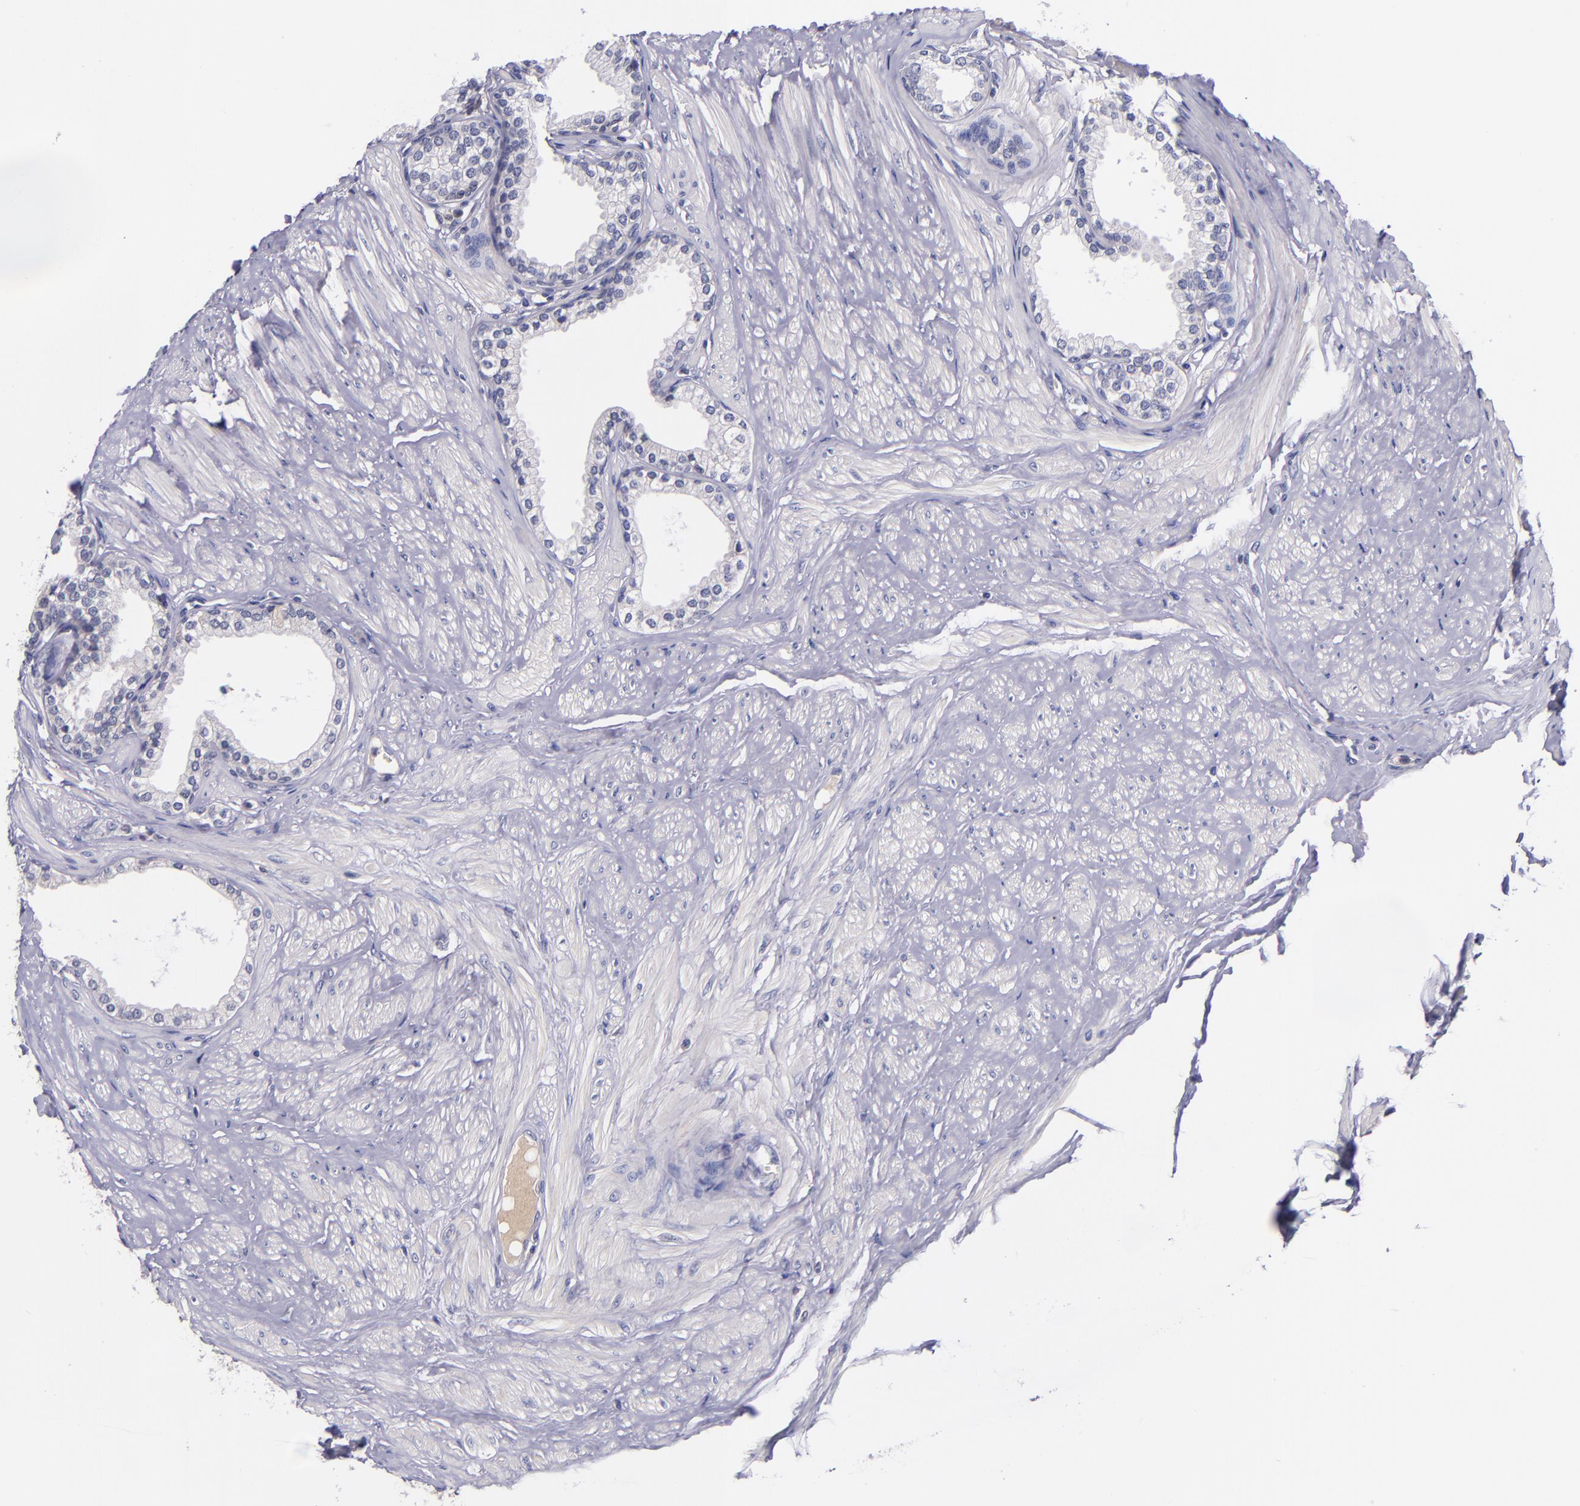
{"staining": {"intensity": "negative", "quantity": "none", "location": "none"}, "tissue": "prostate", "cell_type": "Glandular cells", "image_type": "normal", "snomed": [{"axis": "morphology", "description": "Normal tissue, NOS"}, {"axis": "topography", "description": "Prostate"}], "caption": "Histopathology image shows no protein positivity in glandular cells of benign prostate. The staining was performed using DAB (3,3'-diaminobenzidine) to visualize the protein expression in brown, while the nuclei were stained in blue with hematoxylin (Magnification: 20x).", "gene": "RBP4", "patient": {"sex": "male", "age": 64}}